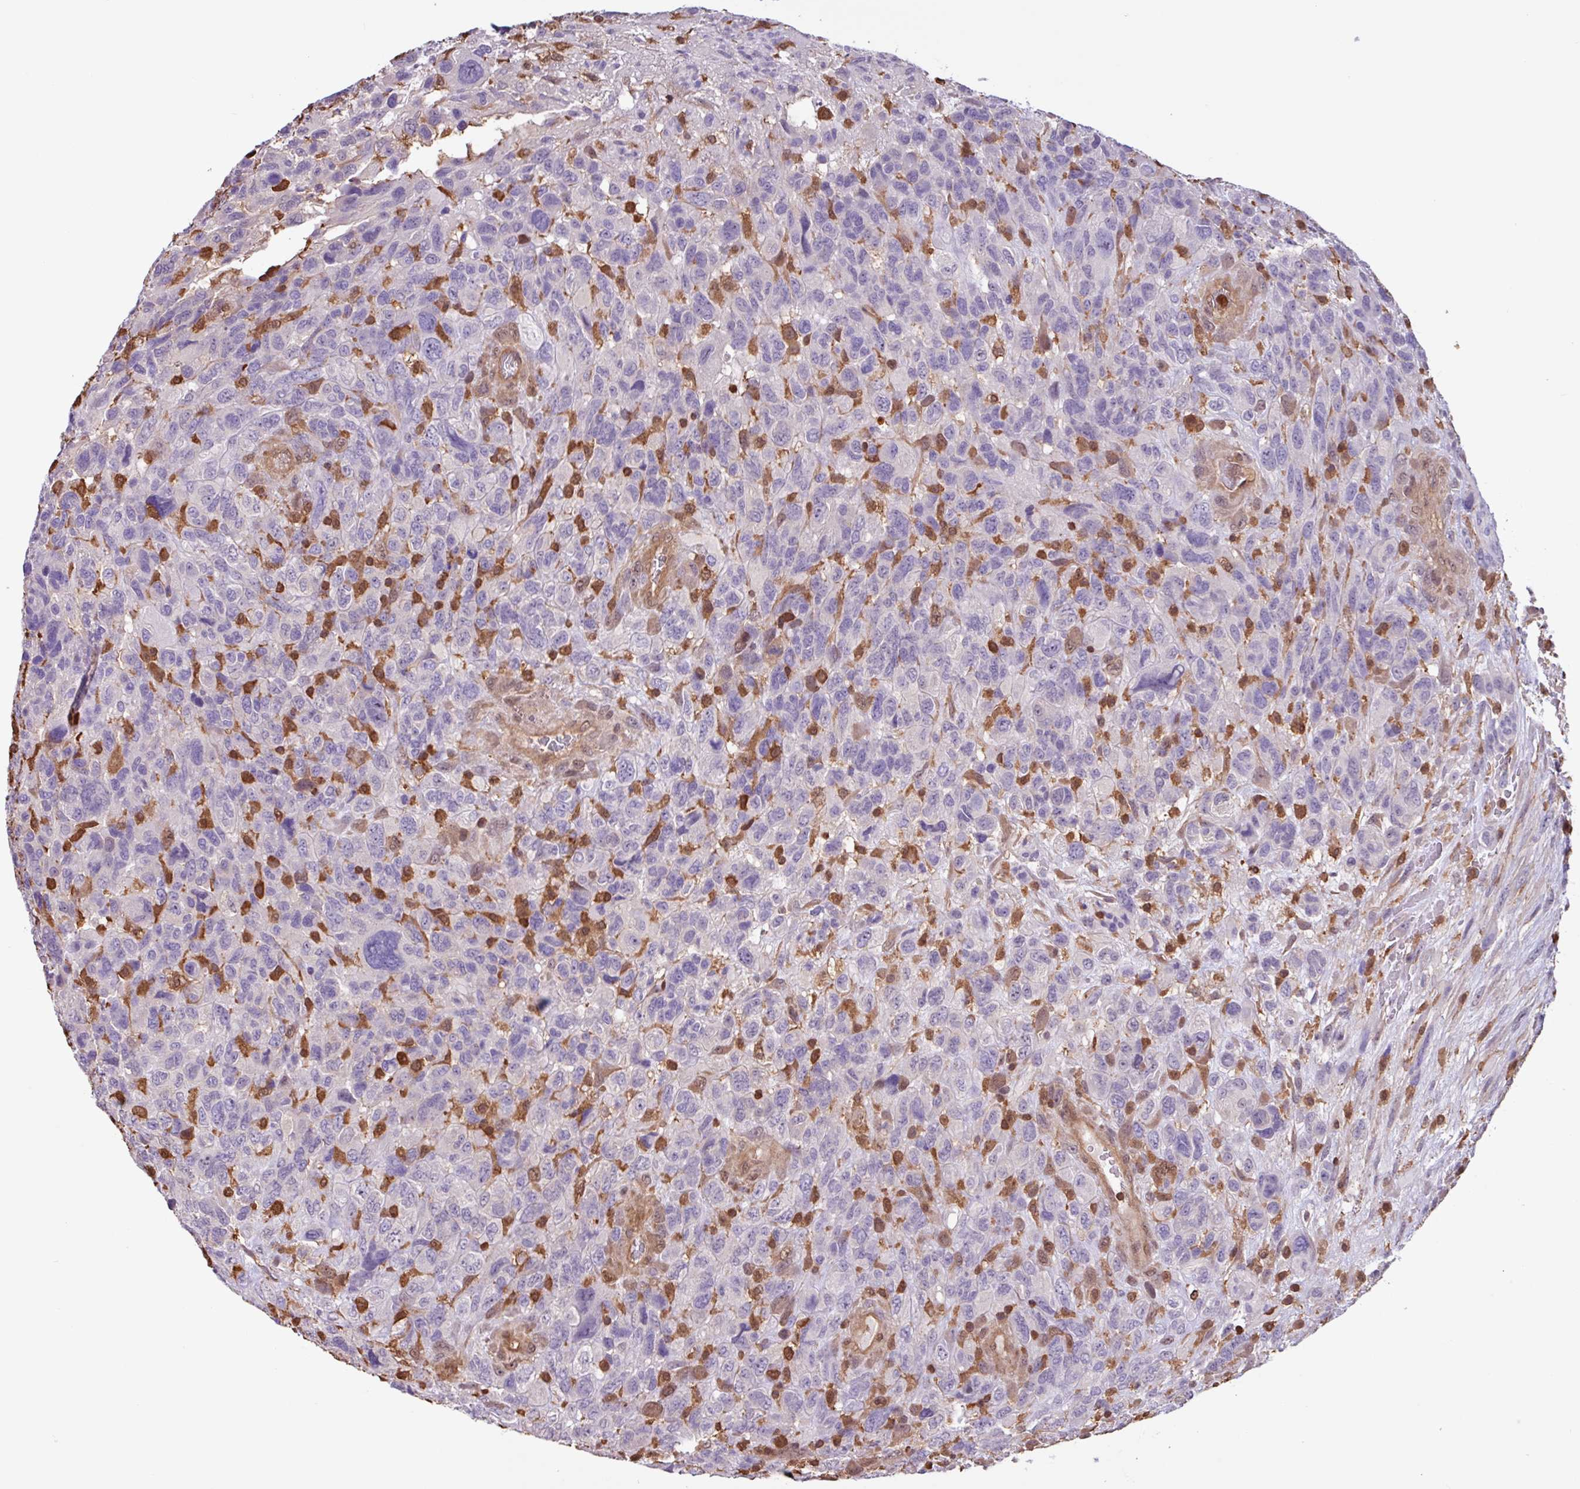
{"staining": {"intensity": "negative", "quantity": "none", "location": "none"}, "tissue": "glioma", "cell_type": "Tumor cells", "image_type": "cancer", "snomed": [{"axis": "morphology", "description": "Glioma, malignant, High grade"}, {"axis": "topography", "description": "Brain"}], "caption": "A micrograph of human glioma is negative for staining in tumor cells.", "gene": "ARHGDIB", "patient": {"sex": "male", "age": 61}}